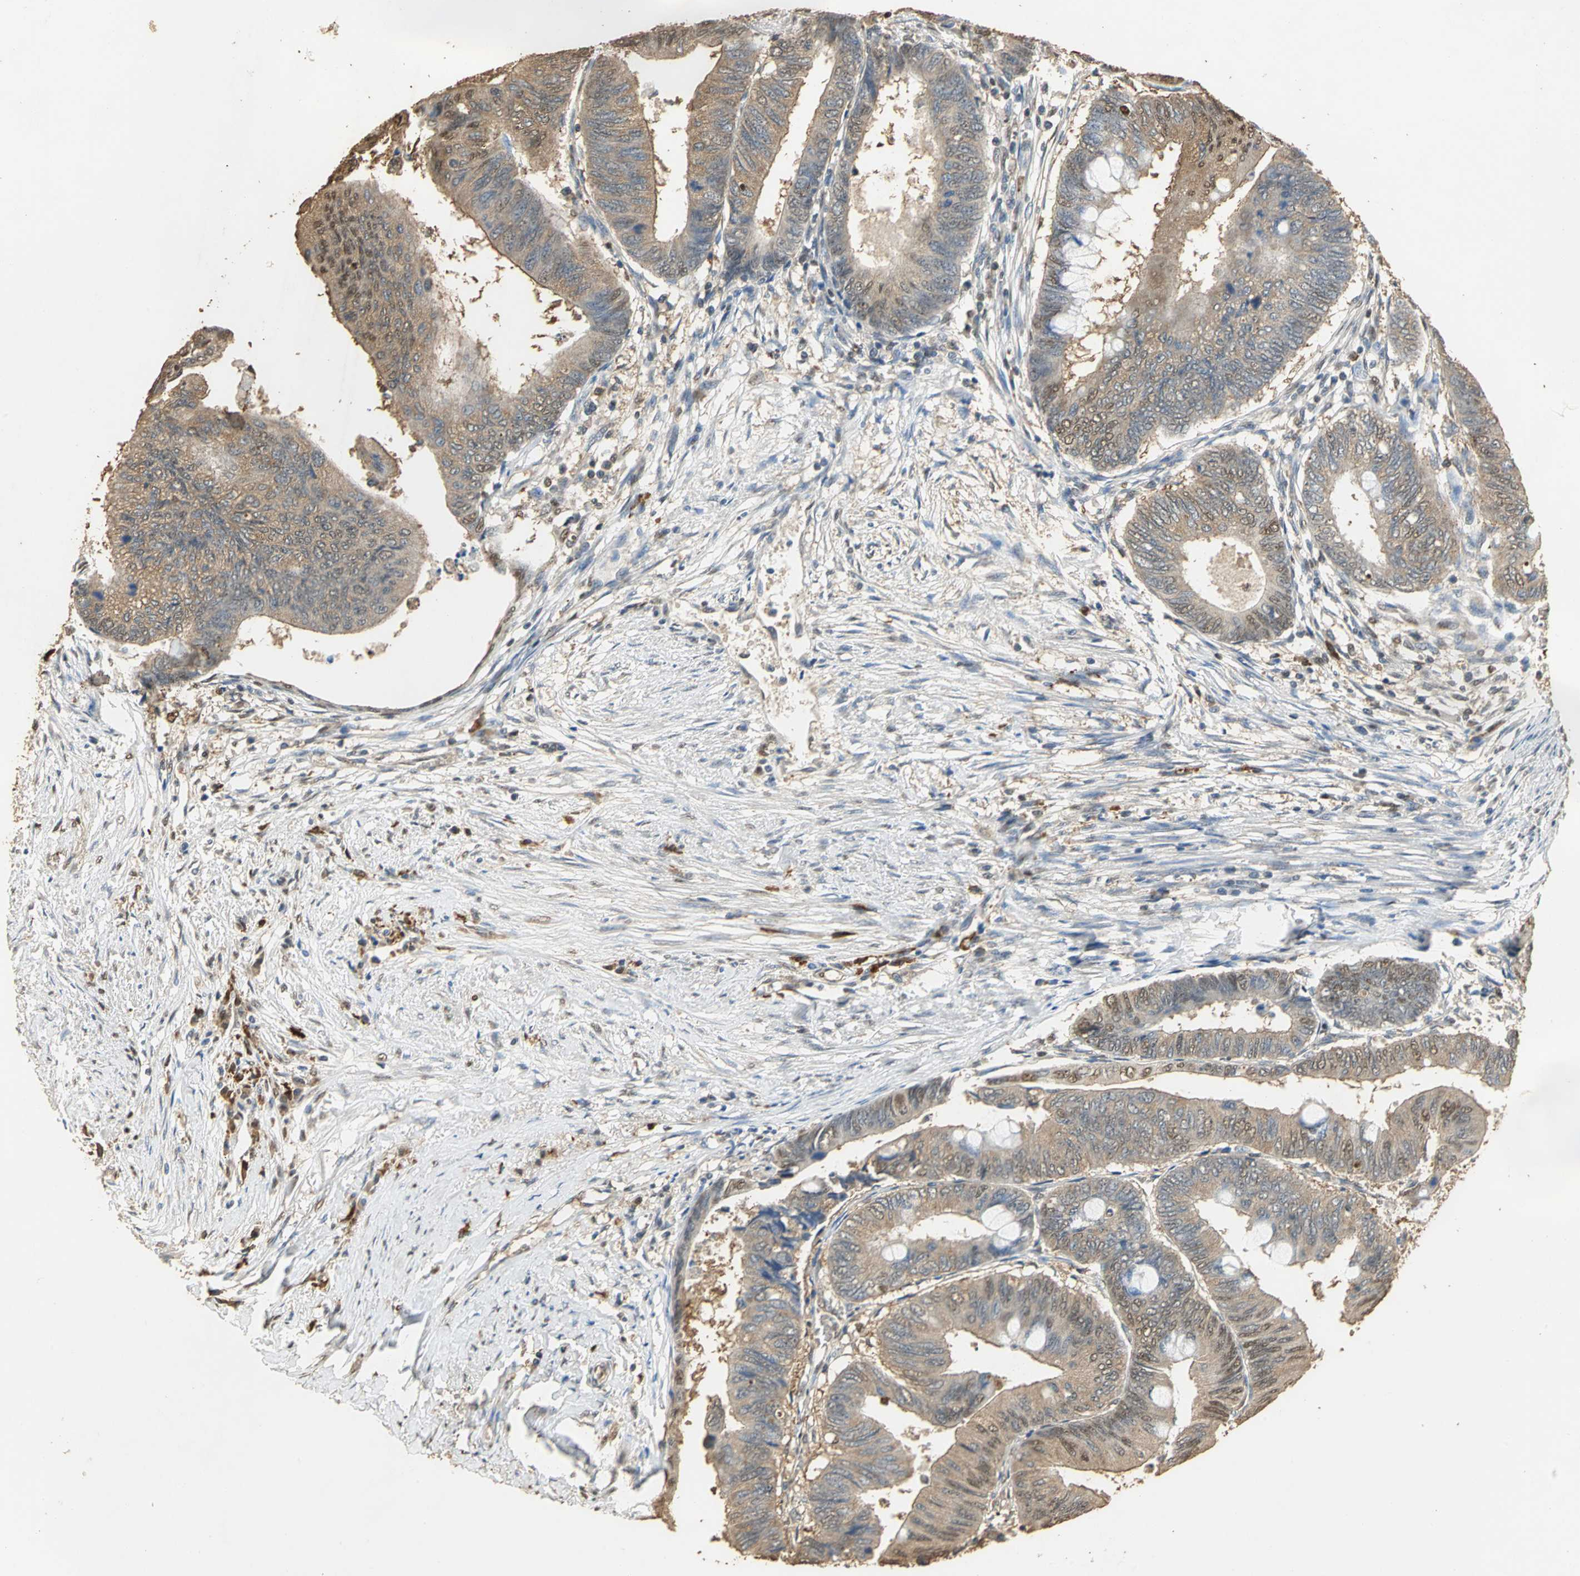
{"staining": {"intensity": "moderate", "quantity": ">75%", "location": "cytoplasmic/membranous"}, "tissue": "colorectal cancer", "cell_type": "Tumor cells", "image_type": "cancer", "snomed": [{"axis": "morphology", "description": "Normal tissue, NOS"}, {"axis": "morphology", "description": "Adenocarcinoma, NOS"}, {"axis": "topography", "description": "Rectum"}, {"axis": "topography", "description": "Peripheral nerve tissue"}], "caption": "The micrograph shows a brown stain indicating the presence of a protein in the cytoplasmic/membranous of tumor cells in colorectal cancer.", "gene": "GAPDH", "patient": {"sex": "male", "age": 92}}